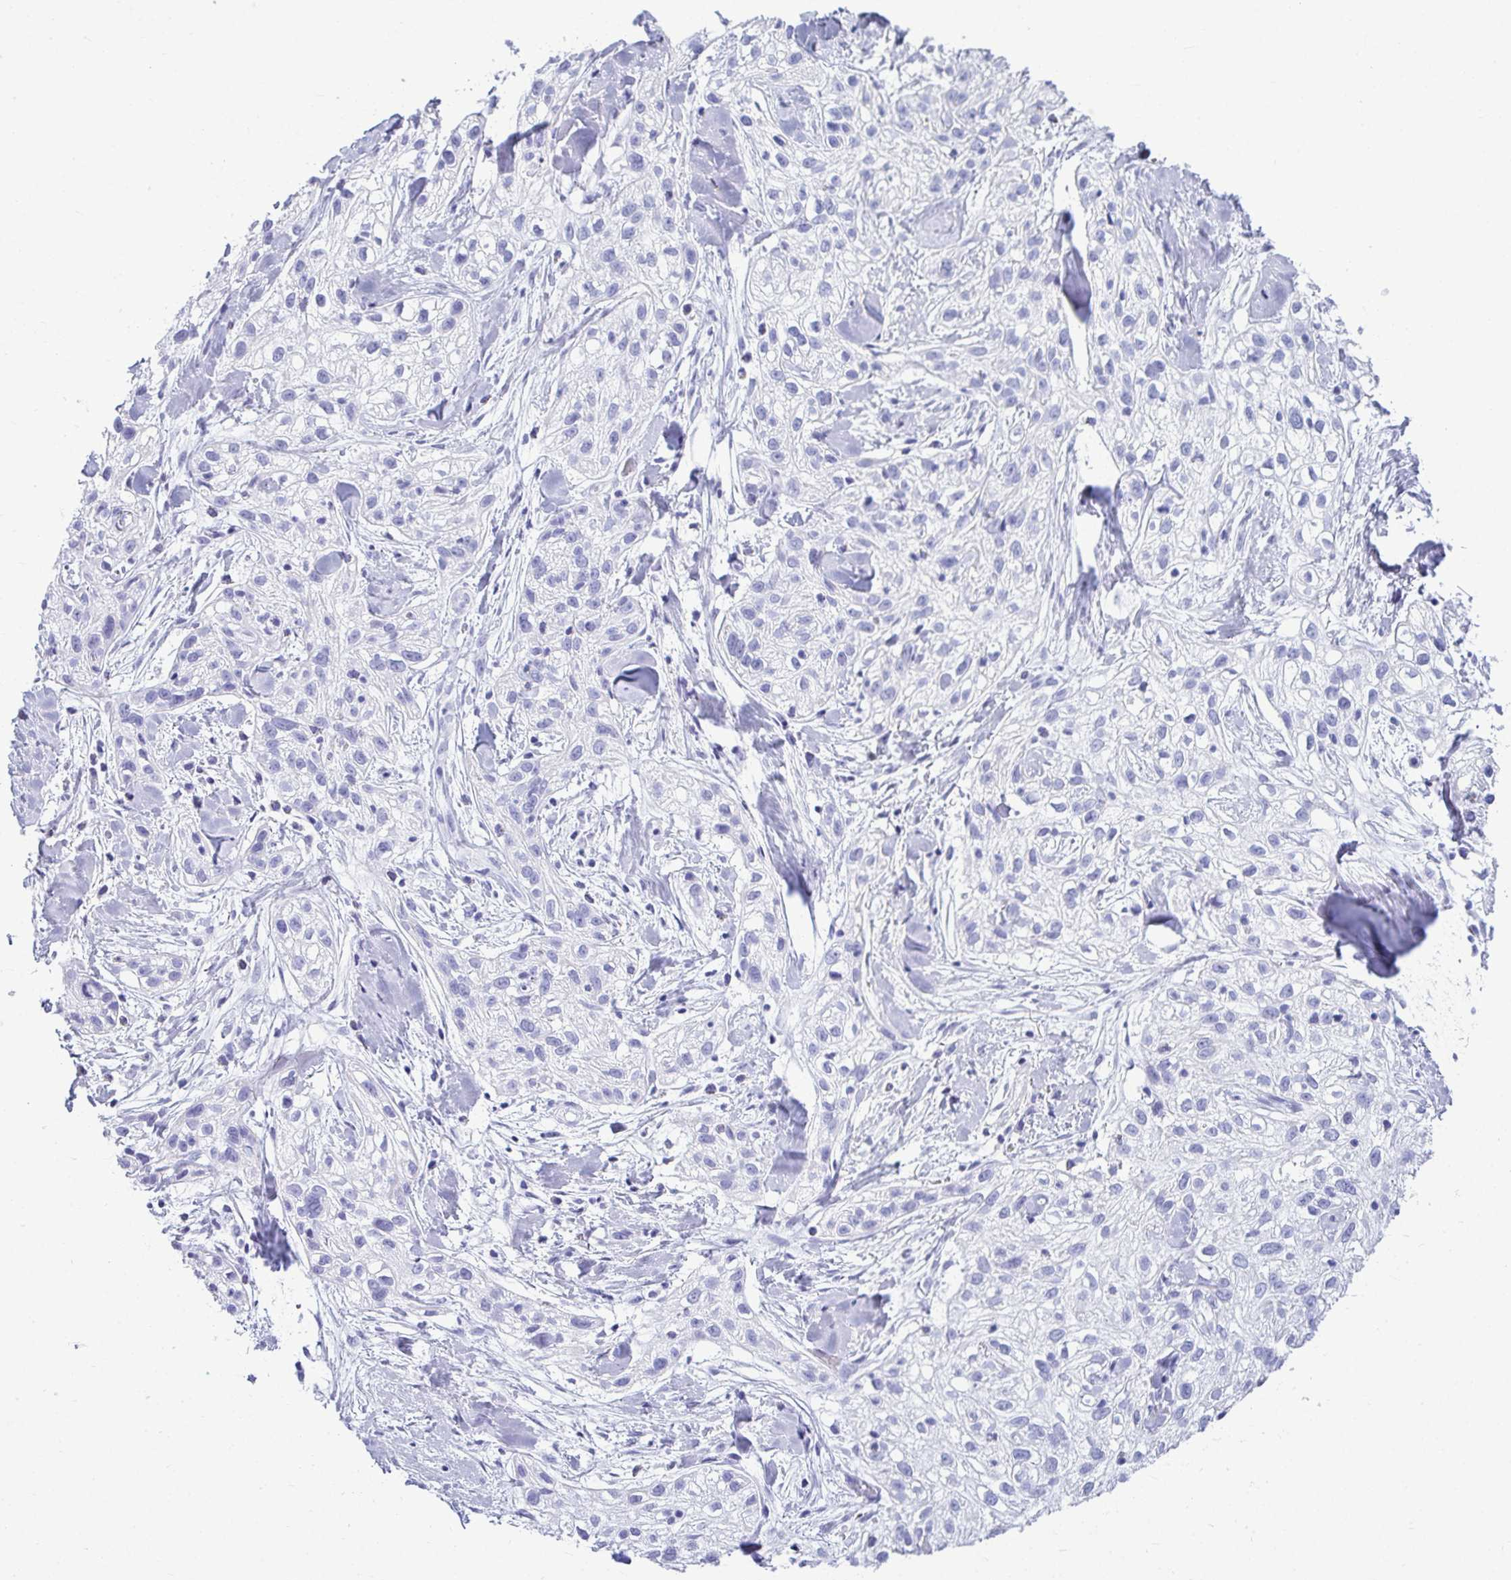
{"staining": {"intensity": "negative", "quantity": "none", "location": "none"}, "tissue": "skin cancer", "cell_type": "Tumor cells", "image_type": "cancer", "snomed": [{"axis": "morphology", "description": "Squamous cell carcinoma, NOS"}, {"axis": "topography", "description": "Skin"}], "caption": "This micrograph is of skin cancer stained with immunohistochemistry to label a protein in brown with the nuclei are counter-stained blue. There is no positivity in tumor cells.", "gene": "CLGN", "patient": {"sex": "male", "age": 82}}